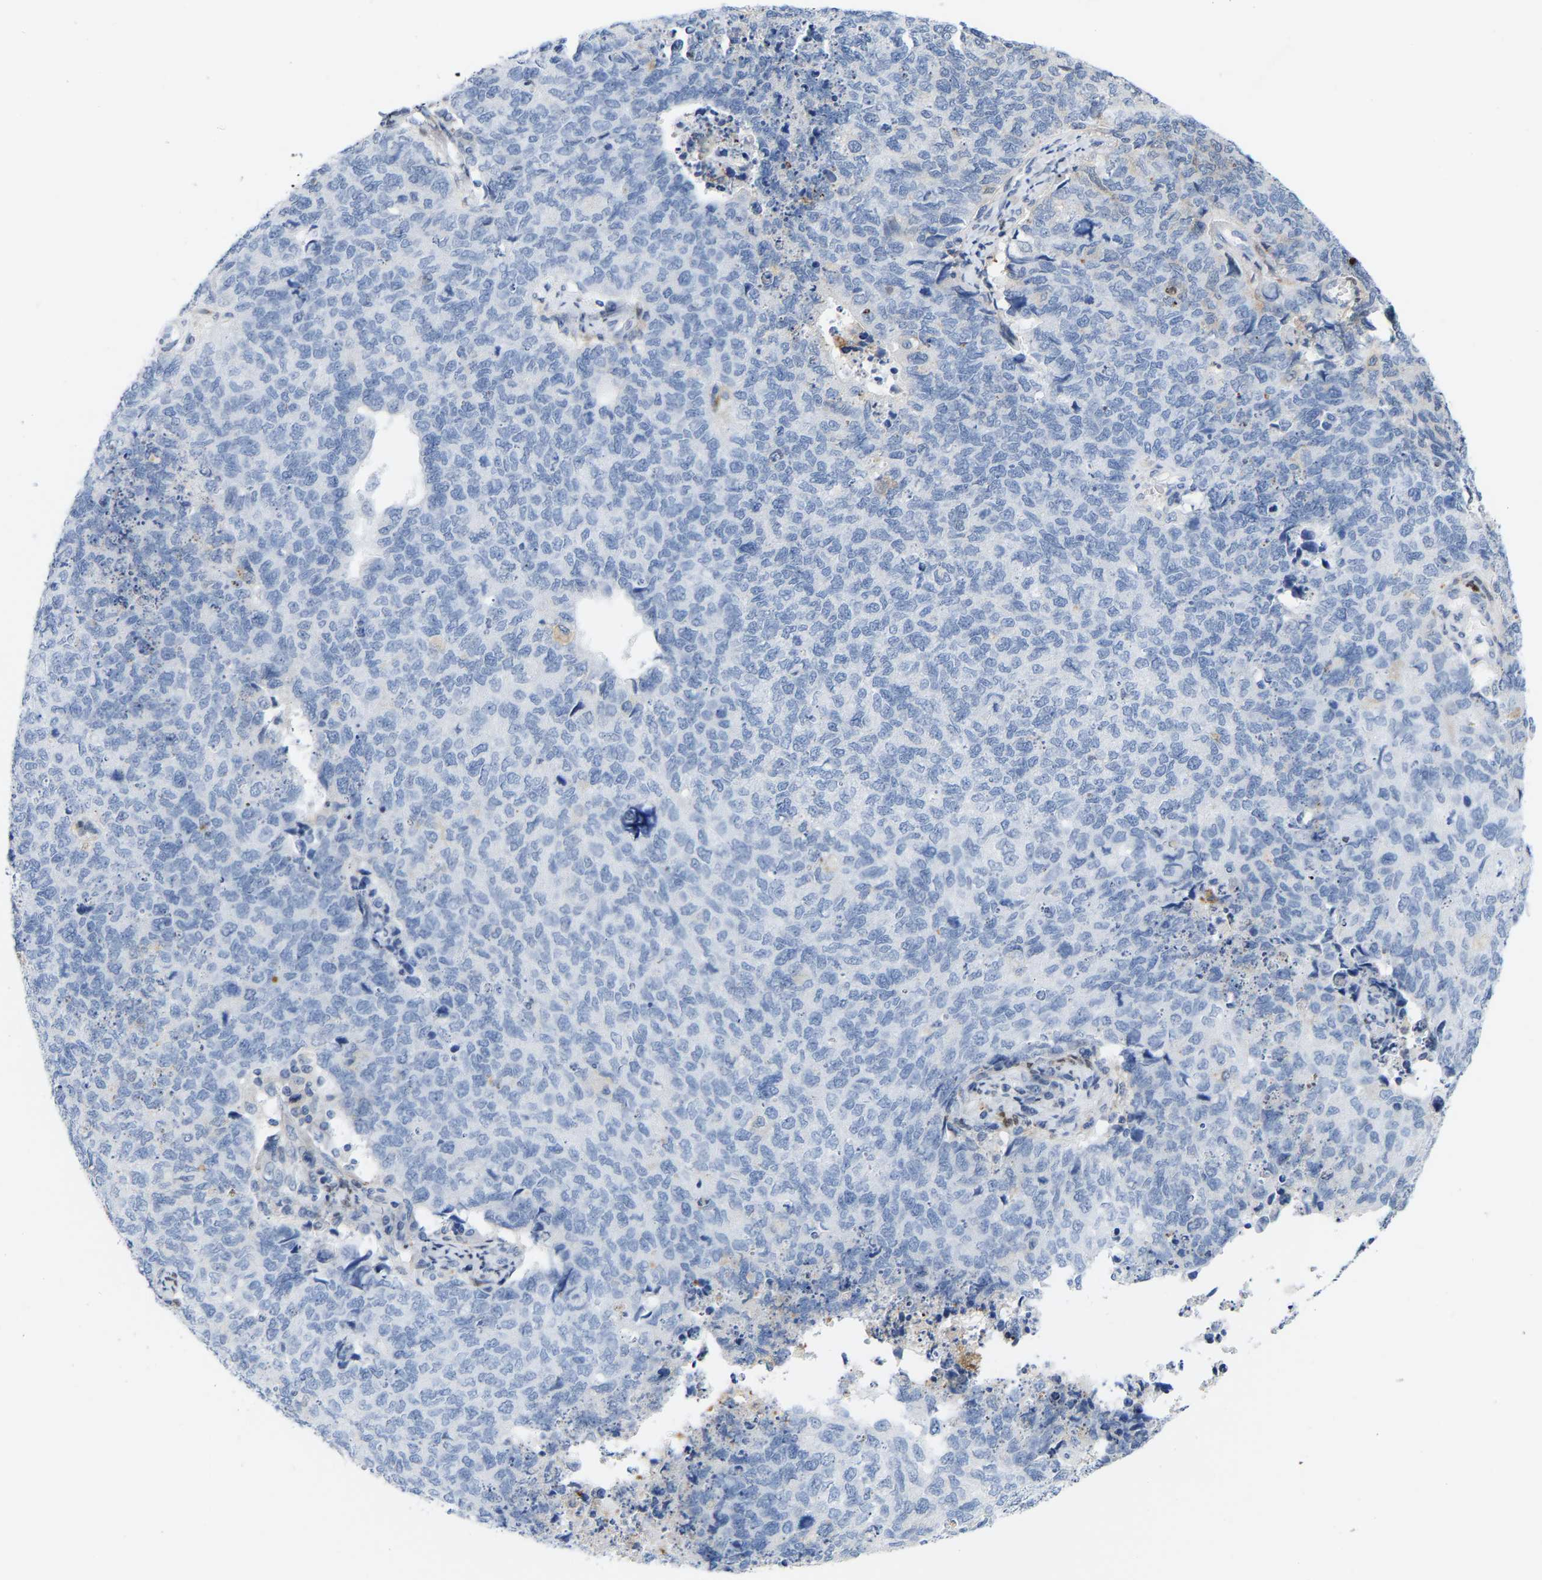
{"staining": {"intensity": "negative", "quantity": "none", "location": "none"}, "tissue": "cervical cancer", "cell_type": "Tumor cells", "image_type": "cancer", "snomed": [{"axis": "morphology", "description": "Squamous cell carcinoma, NOS"}, {"axis": "topography", "description": "Cervix"}], "caption": "Immunohistochemistry image of neoplastic tissue: human squamous cell carcinoma (cervical) stained with DAB (3,3'-diaminobenzidine) reveals no significant protein staining in tumor cells.", "gene": "ABTB2", "patient": {"sex": "female", "age": 63}}